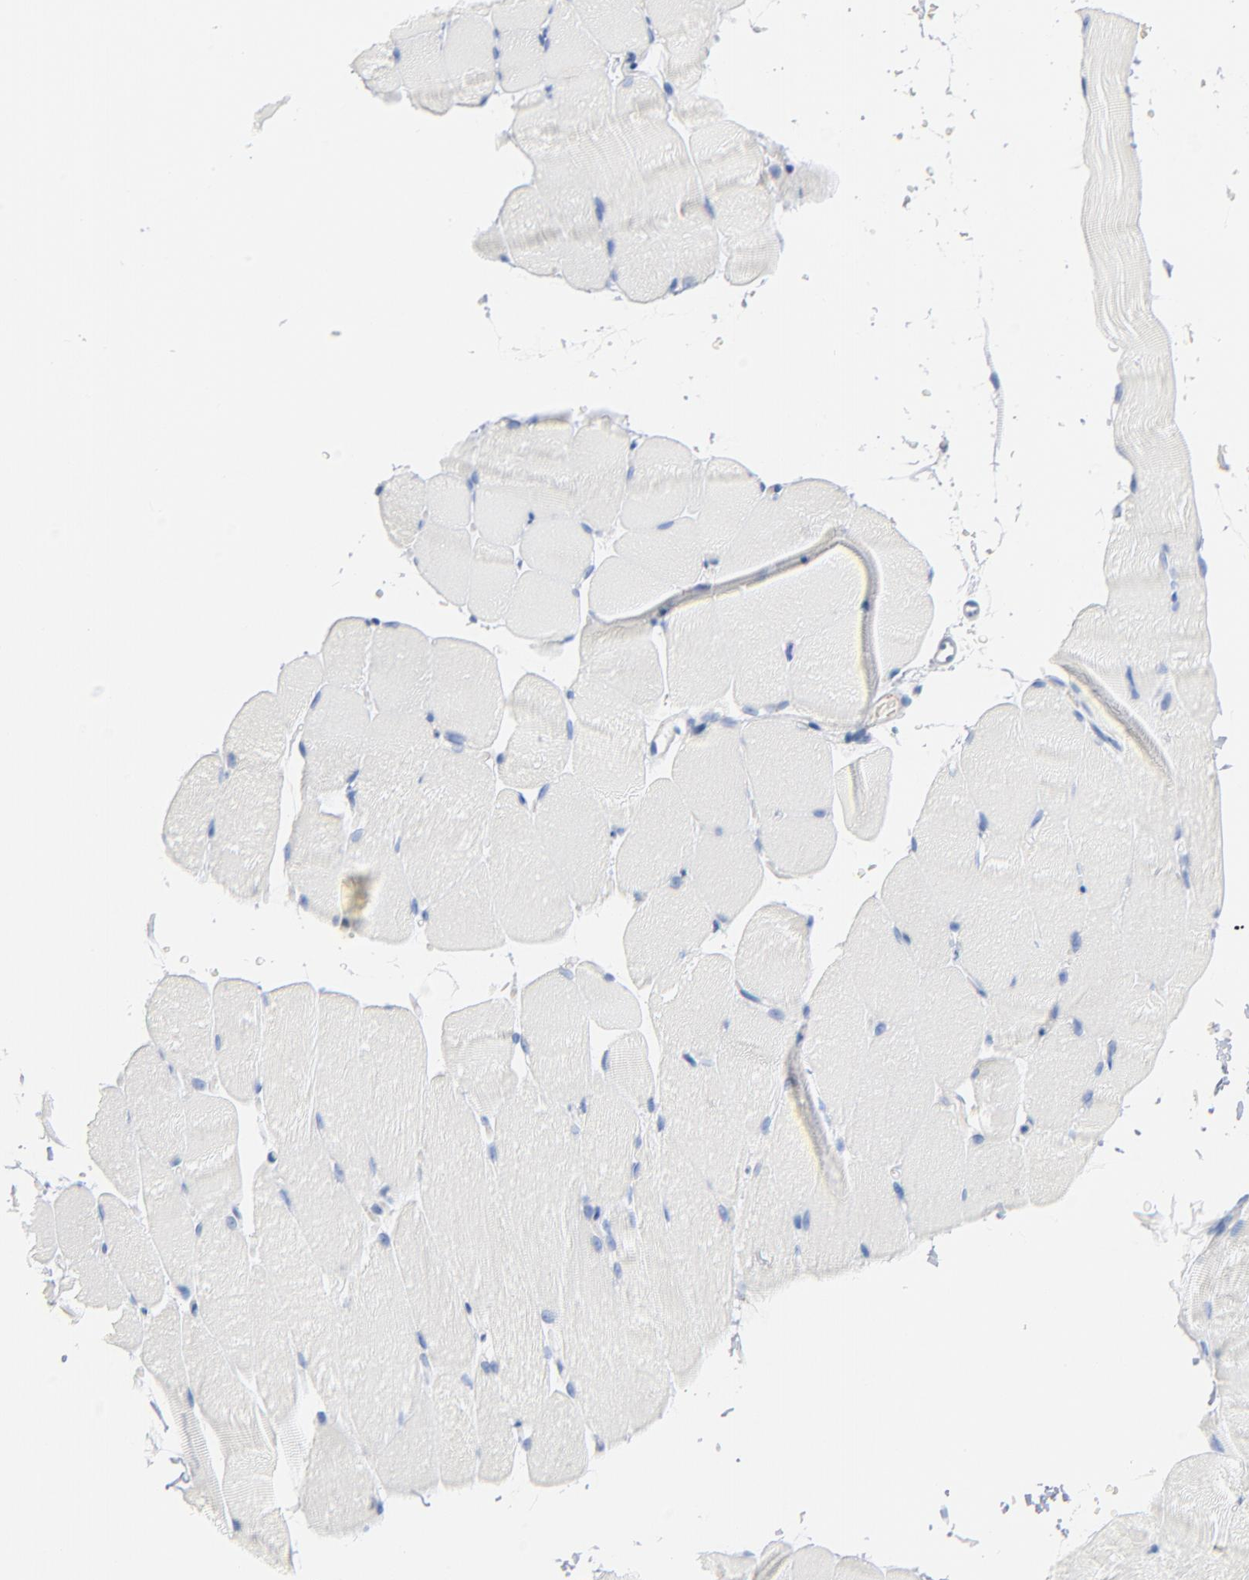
{"staining": {"intensity": "negative", "quantity": "none", "location": "none"}, "tissue": "skeletal muscle", "cell_type": "Myocytes", "image_type": "normal", "snomed": [{"axis": "morphology", "description": "Normal tissue, NOS"}, {"axis": "topography", "description": "Skeletal muscle"}], "caption": "Immunohistochemical staining of benign skeletal muscle shows no significant expression in myocytes. Brightfield microscopy of immunohistochemistry stained with DAB (brown) and hematoxylin (blue), captured at high magnification.", "gene": "GZMB", "patient": {"sex": "female", "age": 37}}